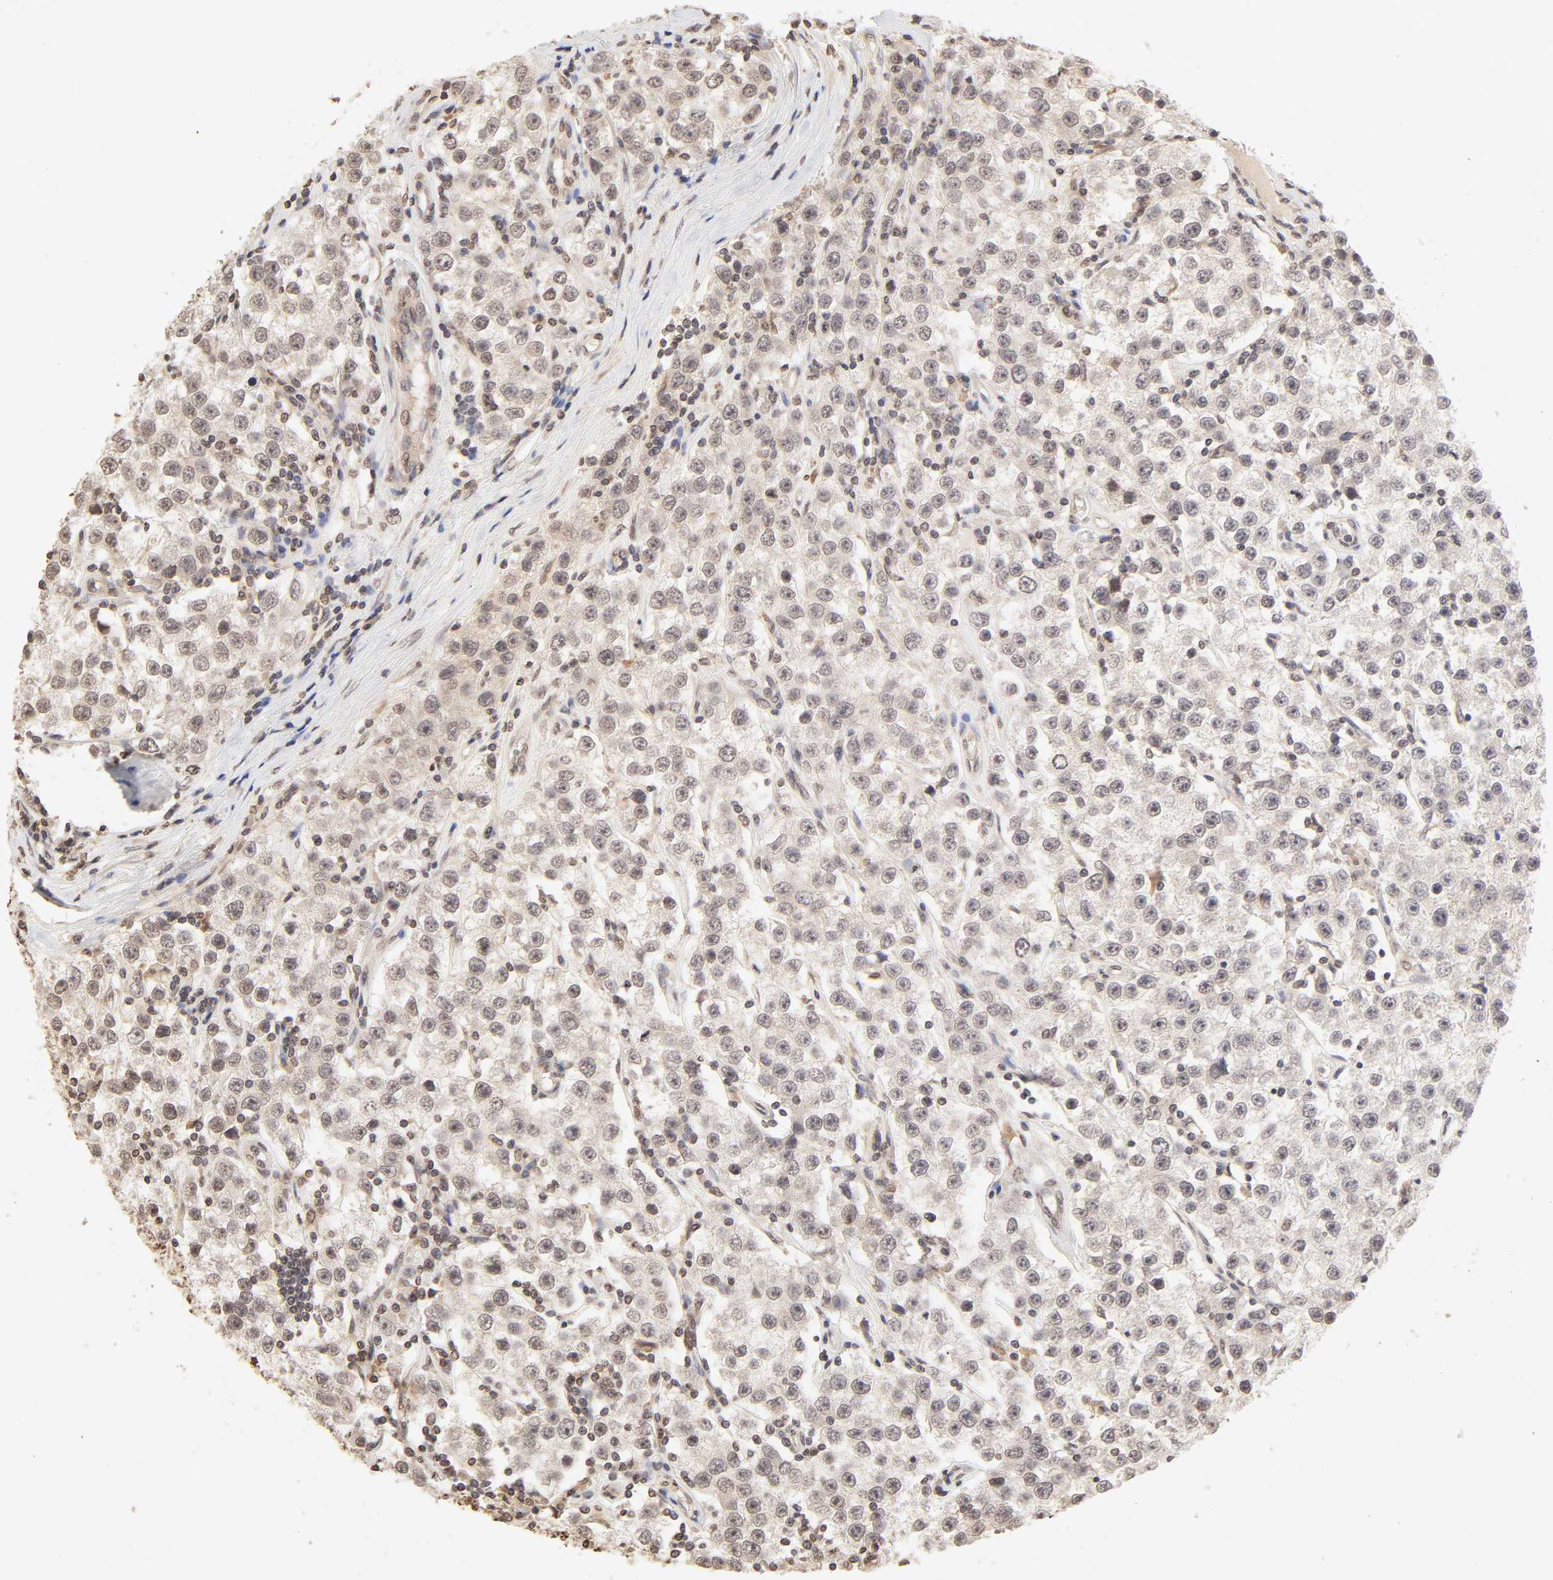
{"staining": {"intensity": "weak", "quantity": ">75%", "location": "cytoplasmic/membranous,nuclear"}, "tissue": "testis cancer", "cell_type": "Tumor cells", "image_type": "cancer", "snomed": [{"axis": "morphology", "description": "Seminoma, NOS"}, {"axis": "topography", "description": "Testis"}], "caption": "Testis cancer tissue exhibits weak cytoplasmic/membranous and nuclear staining in about >75% of tumor cells, visualized by immunohistochemistry.", "gene": "TBL1X", "patient": {"sex": "male", "age": 52}}